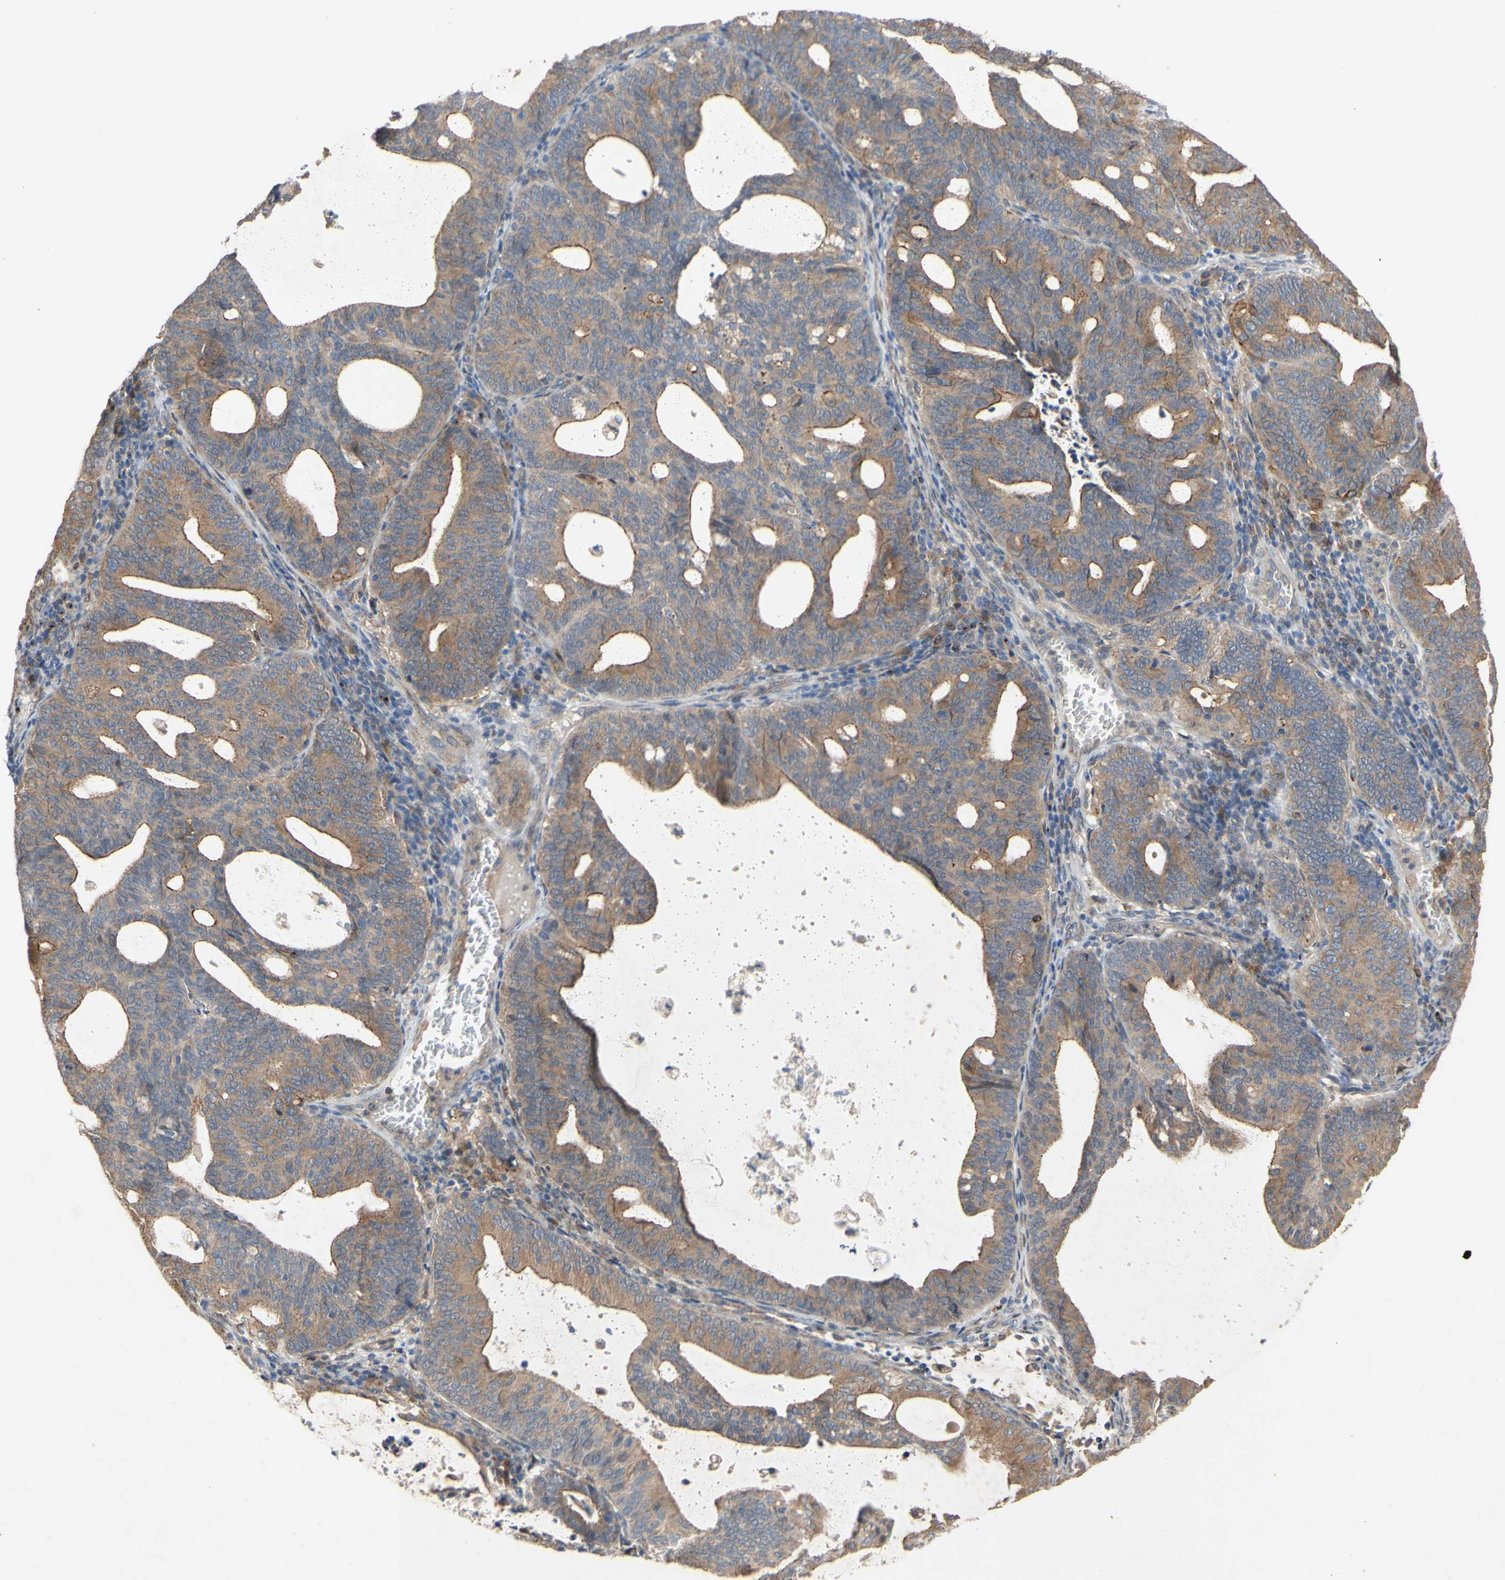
{"staining": {"intensity": "moderate", "quantity": ">75%", "location": "cytoplasmic/membranous"}, "tissue": "endometrial cancer", "cell_type": "Tumor cells", "image_type": "cancer", "snomed": [{"axis": "morphology", "description": "Adenocarcinoma, NOS"}, {"axis": "topography", "description": "Uterus"}], "caption": "DAB immunohistochemical staining of endometrial adenocarcinoma displays moderate cytoplasmic/membranous protein staining in approximately >75% of tumor cells. (DAB IHC, brown staining for protein, blue staining for nuclei).", "gene": "PDGFB", "patient": {"sex": "female", "age": 83}}